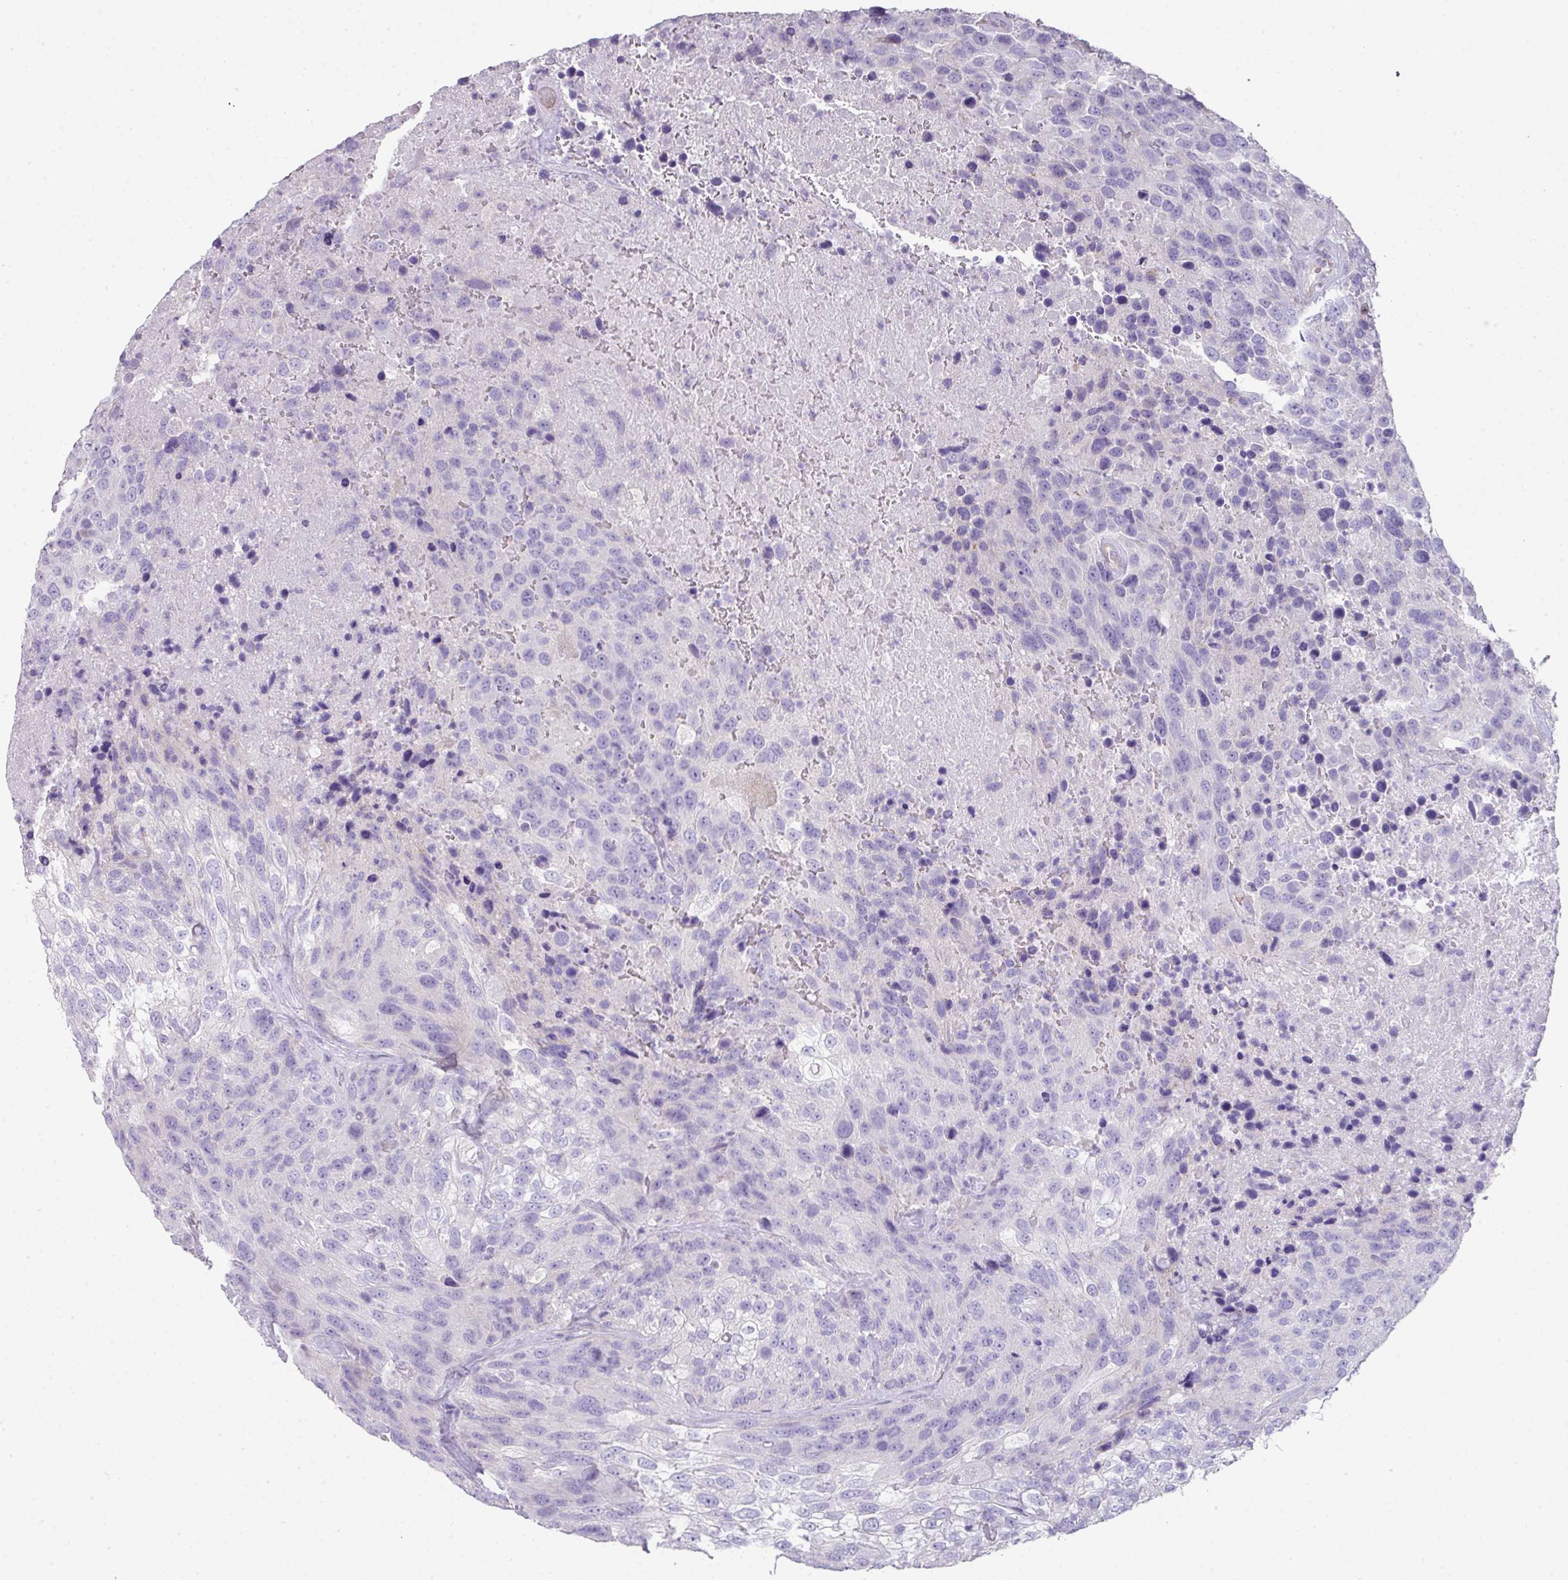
{"staining": {"intensity": "negative", "quantity": "none", "location": "none"}, "tissue": "urothelial cancer", "cell_type": "Tumor cells", "image_type": "cancer", "snomed": [{"axis": "morphology", "description": "Urothelial carcinoma, High grade"}, {"axis": "topography", "description": "Urinary bladder"}], "caption": "Tumor cells are negative for brown protein staining in urothelial cancer.", "gene": "GLI4", "patient": {"sex": "female", "age": 70}}